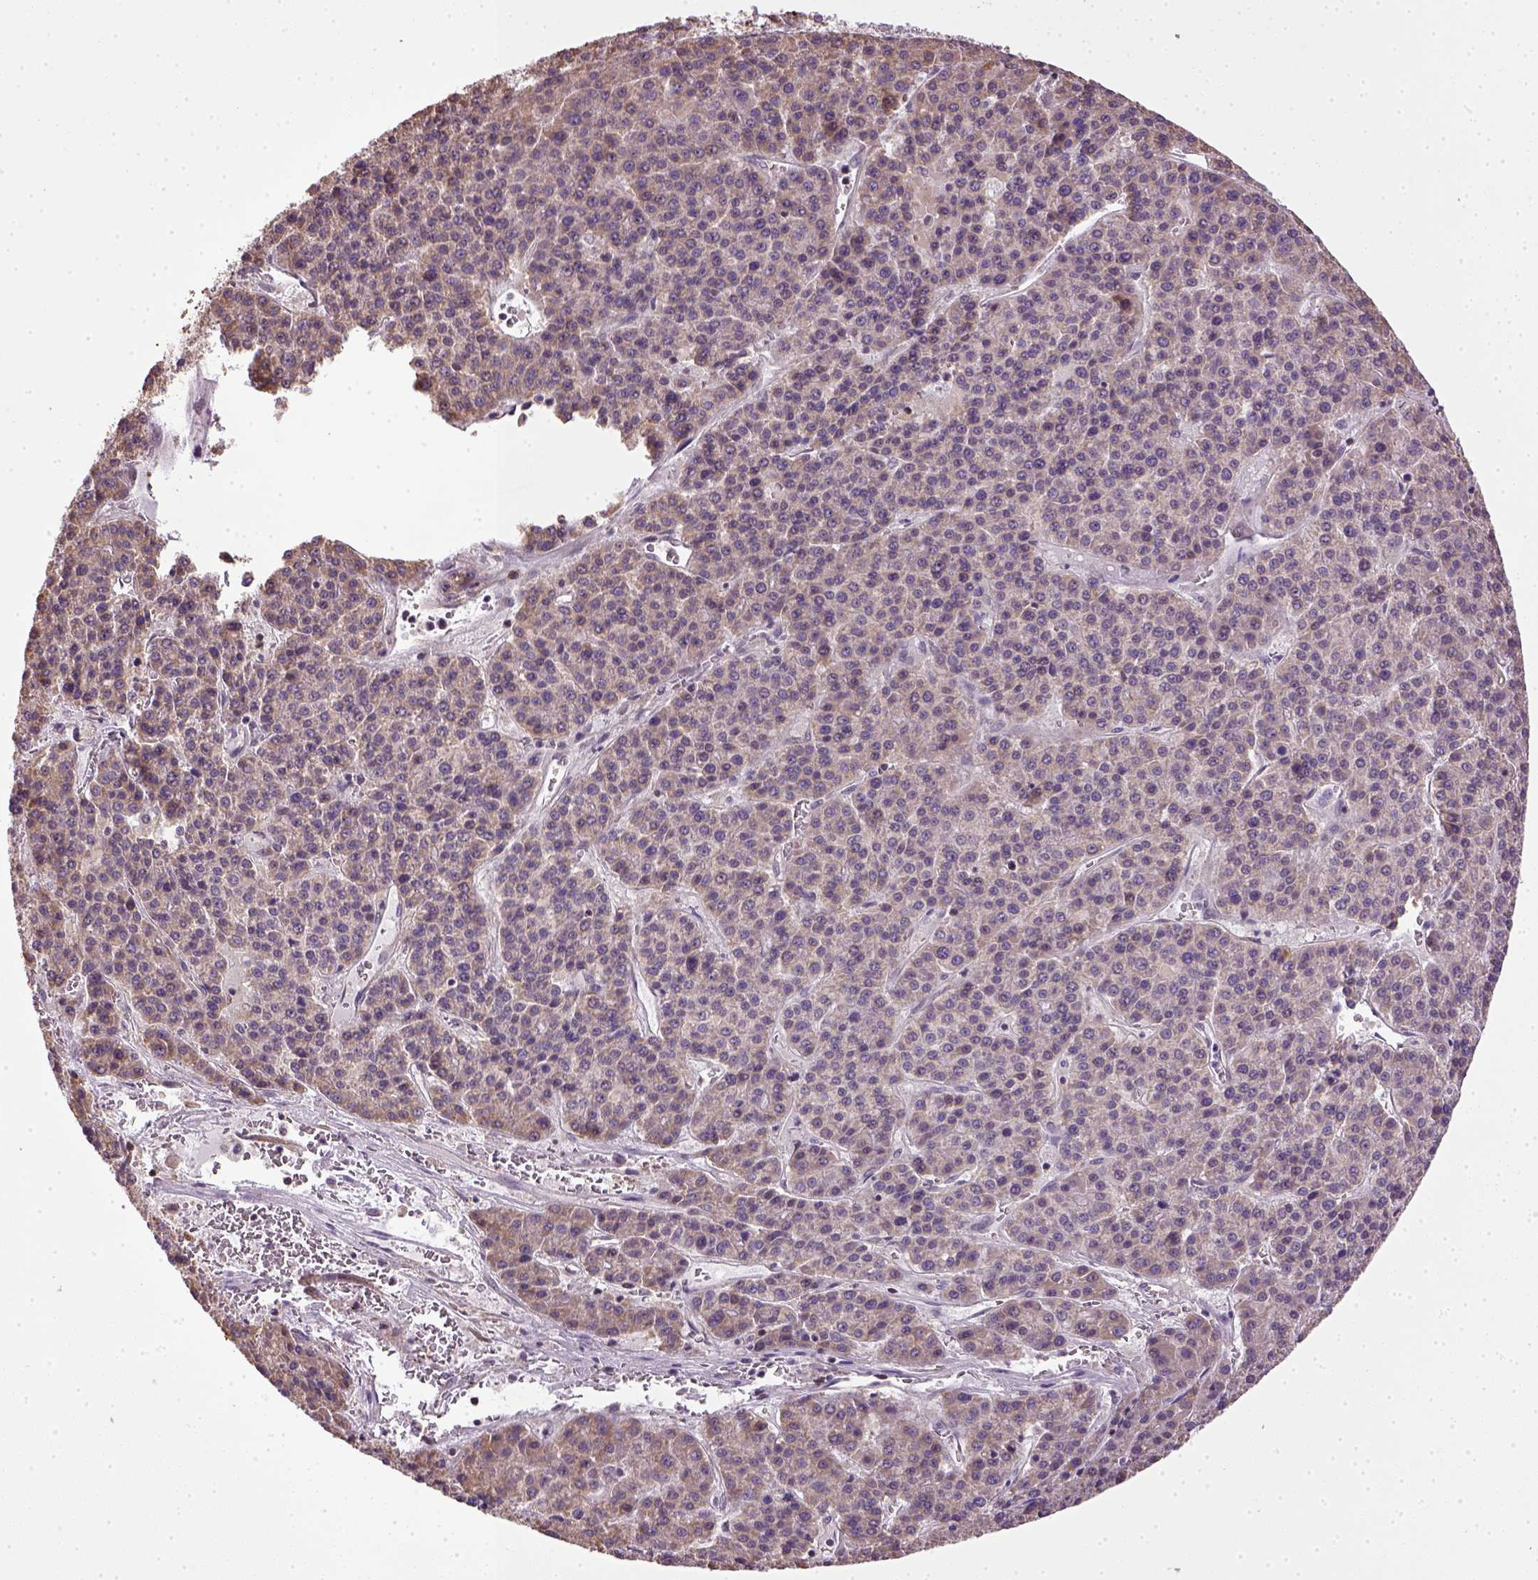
{"staining": {"intensity": "negative", "quantity": "none", "location": "none"}, "tissue": "liver cancer", "cell_type": "Tumor cells", "image_type": "cancer", "snomed": [{"axis": "morphology", "description": "Carcinoma, Hepatocellular, NOS"}, {"axis": "topography", "description": "Liver"}], "caption": "Tumor cells show no significant expression in hepatocellular carcinoma (liver). (Immunohistochemistry (ihc), brightfield microscopy, high magnification).", "gene": "TPRG1", "patient": {"sex": "female", "age": 58}}